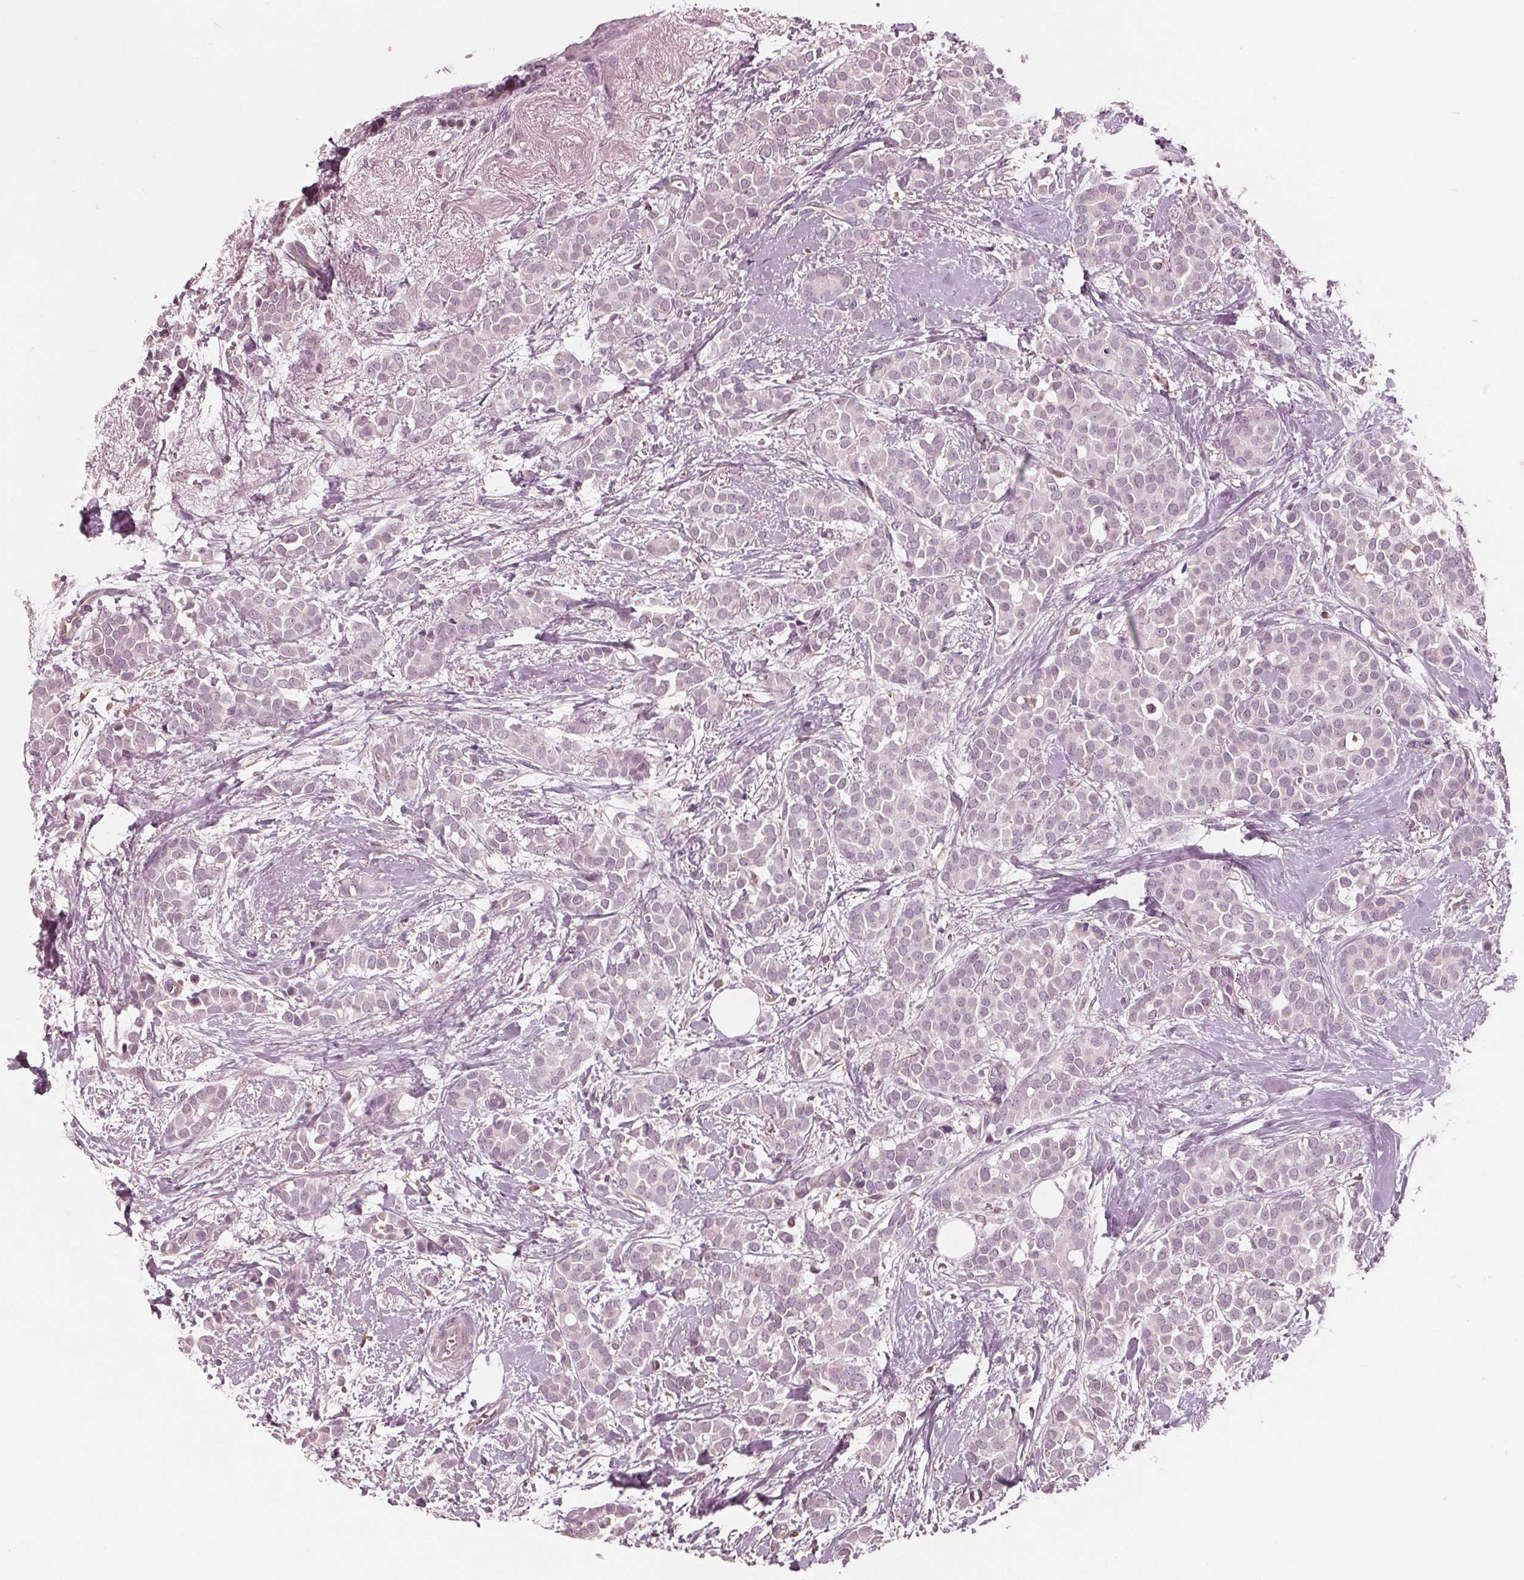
{"staining": {"intensity": "negative", "quantity": "none", "location": "none"}, "tissue": "breast cancer", "cell_type": "Tumor cells", "image_type": "cancer", "snomed": [{"axis": "morphology", "description": "Duct carcinoma"}, {"axis": "topography", "description": "Breast"}], "caption": "Photomicrograph shows no protein expression in tumor cells of breast cancer tissue.", "gene": "ING3", "patient": {"sex": "female", "age": 79}}